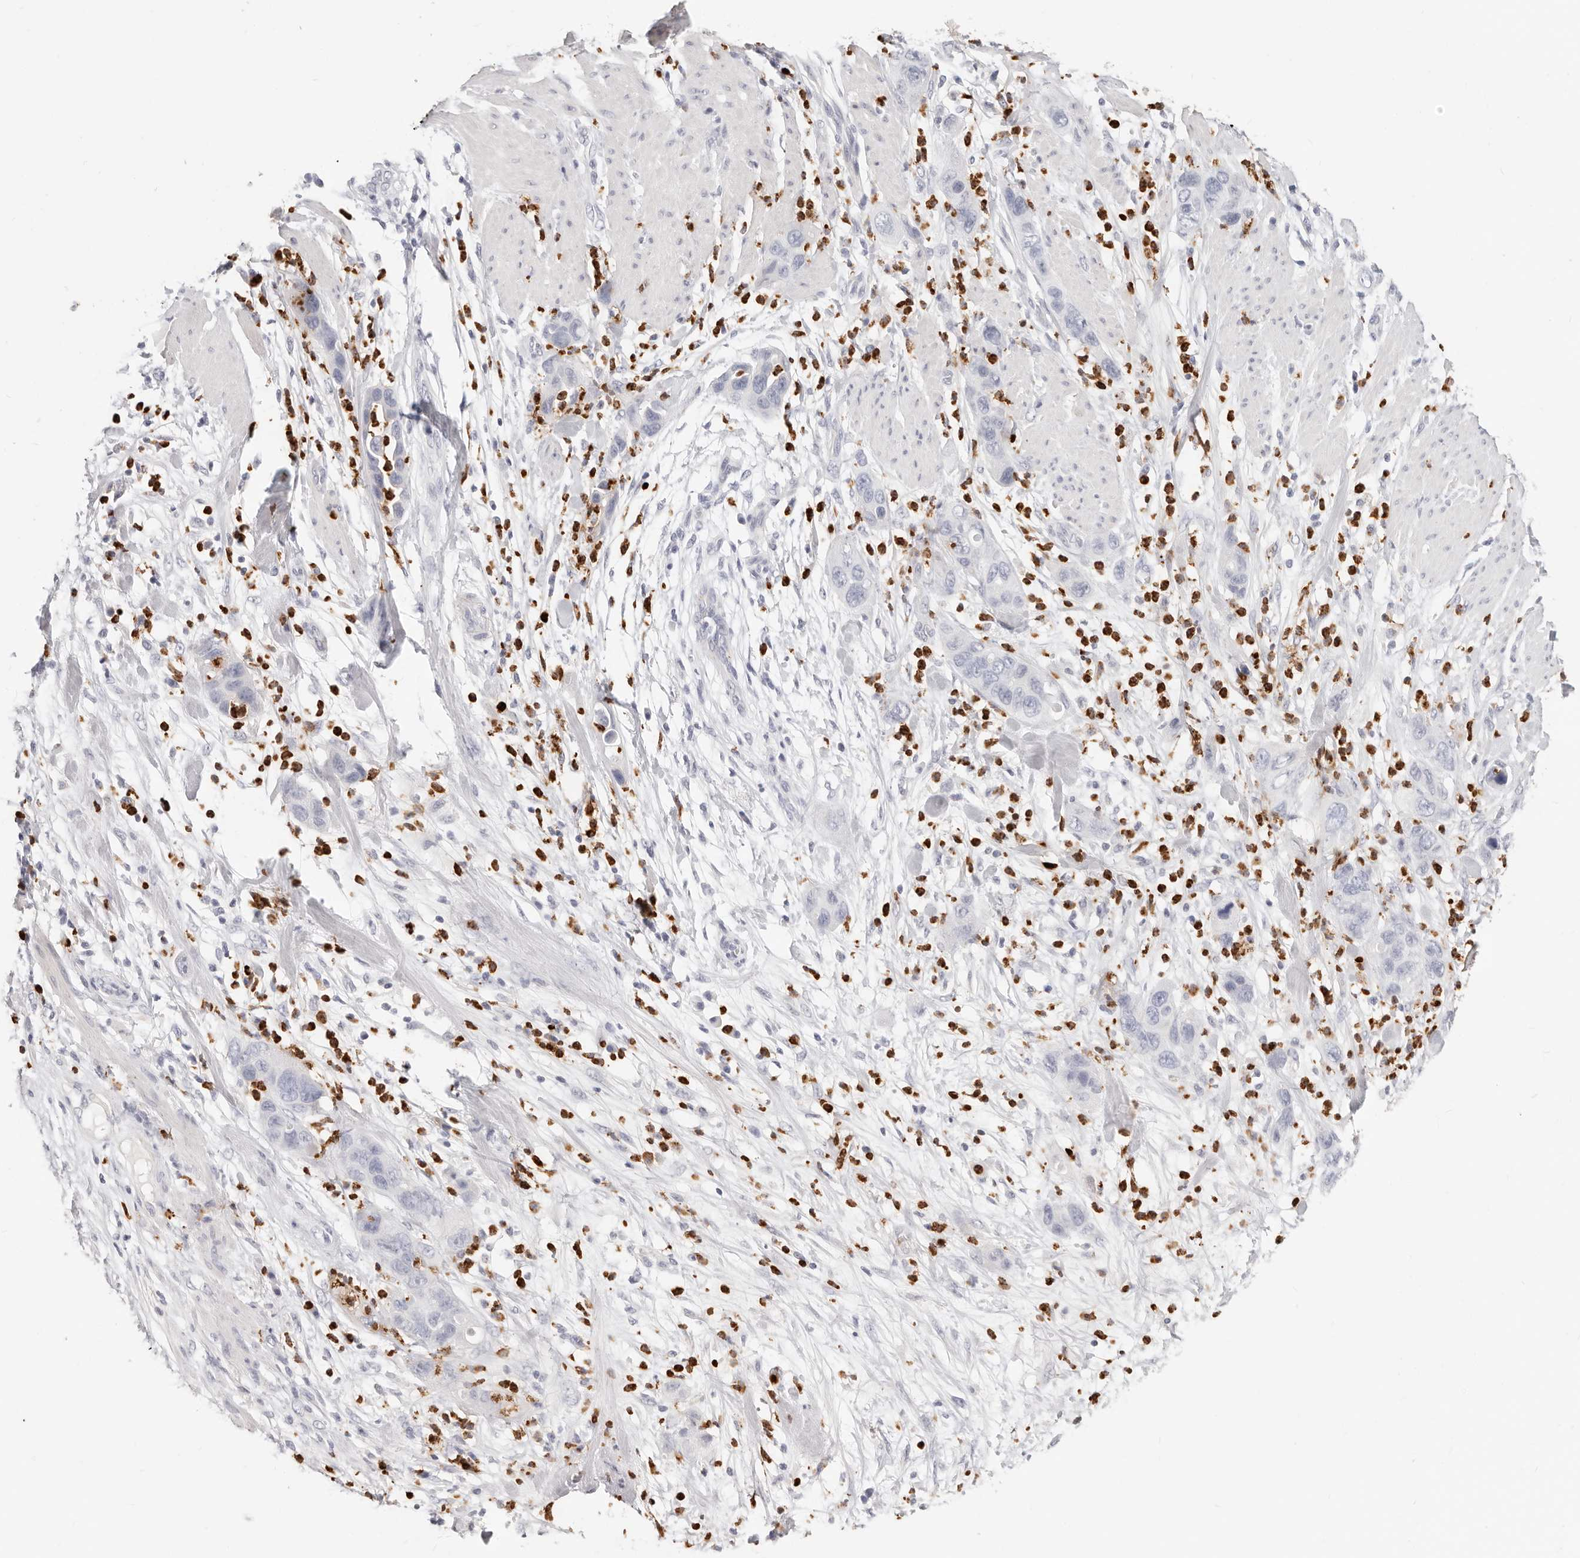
{"staining": {"intensity": "negative", "quantity": "none", "location": "none"}, "tissue": "pancreatic cancer", "cell_type": "Tumor cells", "image_type": "cancer", "snomed": [{"axis": "morphology", "description": "Adenocarcinoma, NOS"}, {"axis": "topography", "description": "Pancreas"}], "caption": "A high-resolution photomicrograph shows IHC staining of pancreatic cancer (adenocarcinoma), which reveals no significant expression in tumor cells.", "gene": "CAMP", "patient": {"sex": "female", "age": 71}}